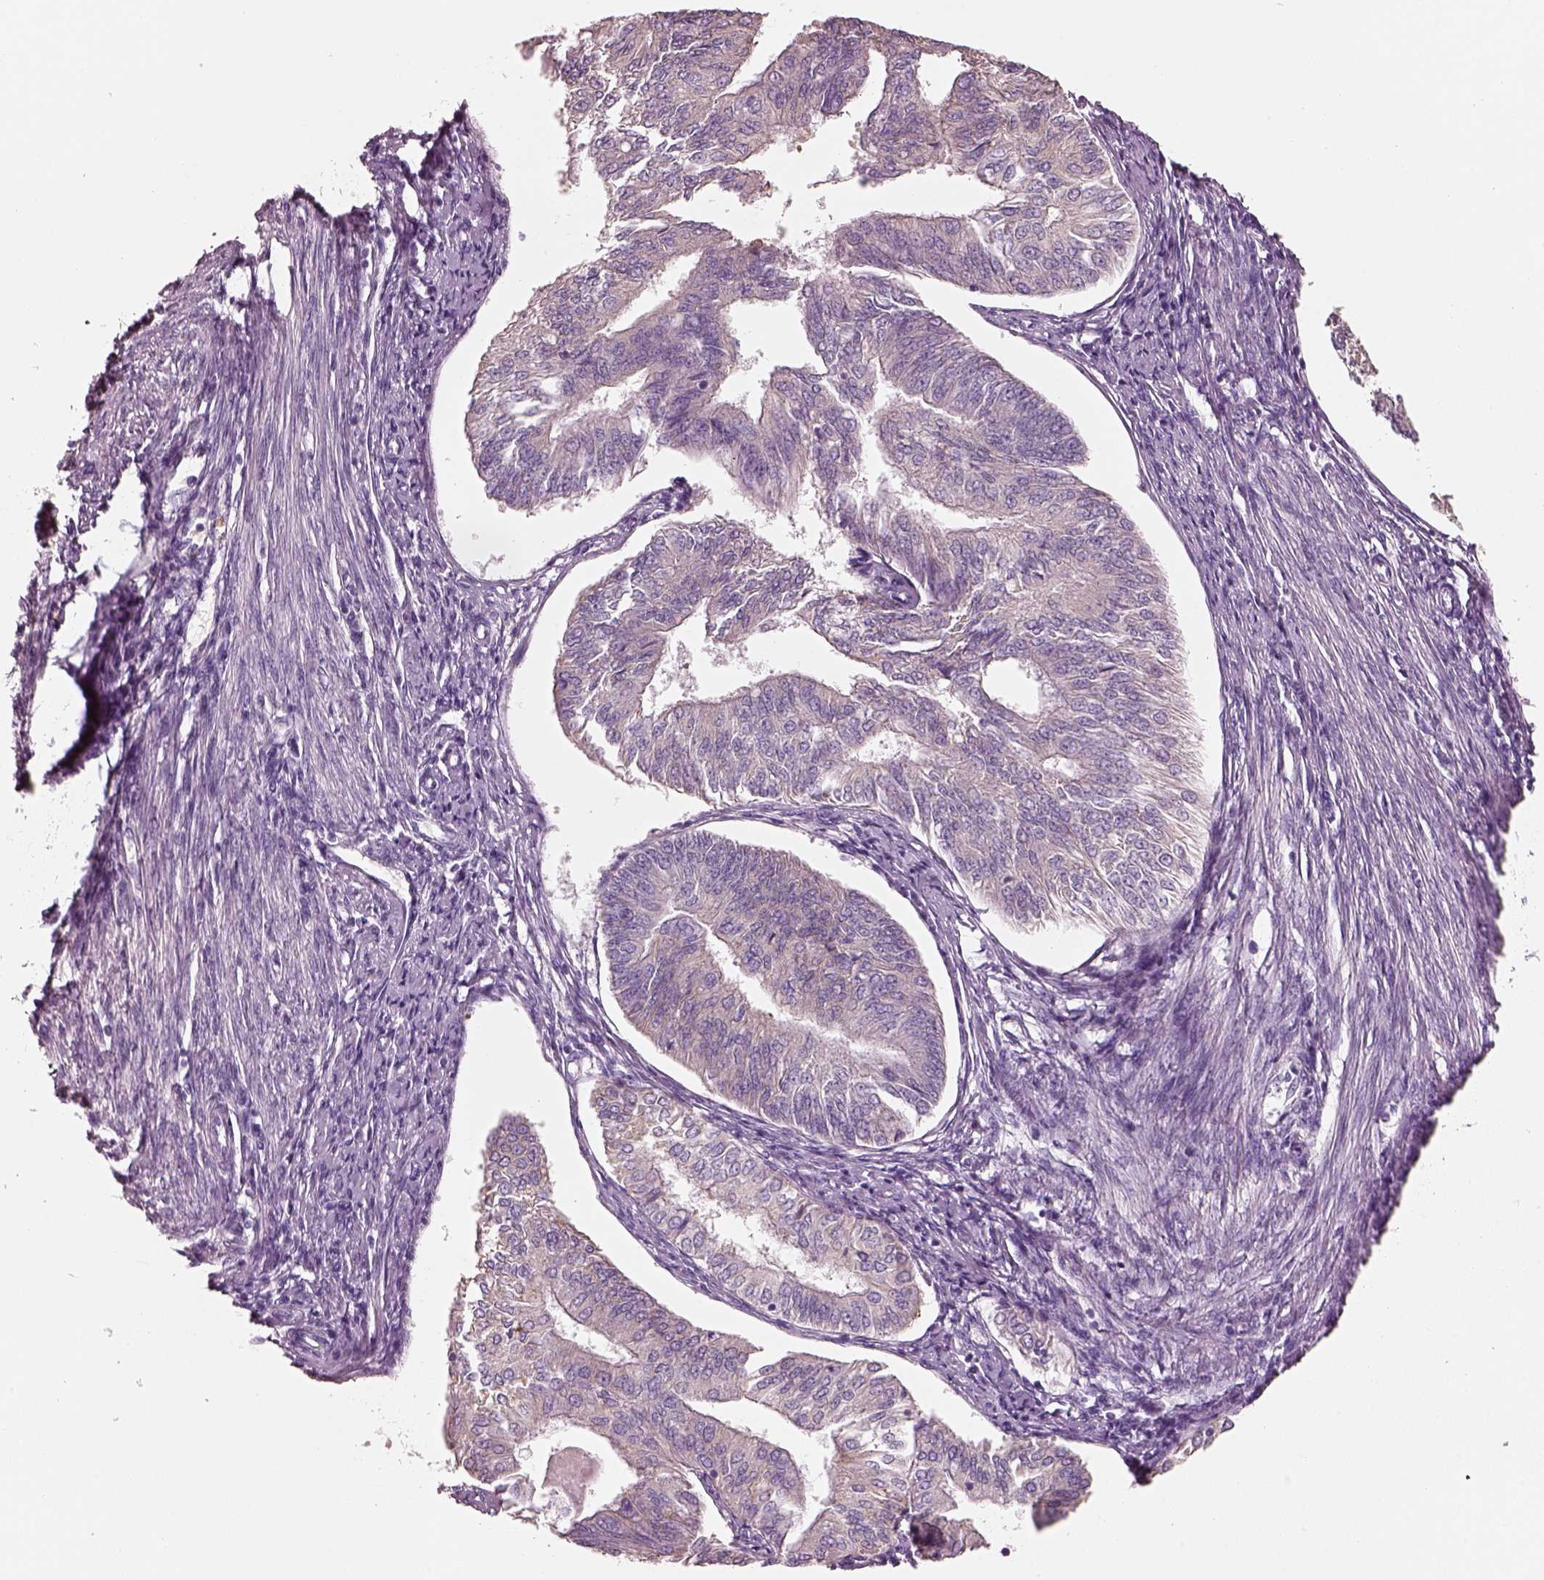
{"staining": {"intensity": "negative", "quantity": "none", "location": "none"}, "tissue": "endometrial cancer", "cell_type": "Tumor cells", "image_type": "cancer", "snomed": [{"axis": "morphology", "description": "Adenocarcinoma, NOS"}, {"axis": "topography", "description": "Endometrium"}], "caption": "There is no significant positivity in tumor cells of endometrial cancer (adenocarcinoma).", "gene": "PNOC", "patient": {"sex": "female", "age": 58}}